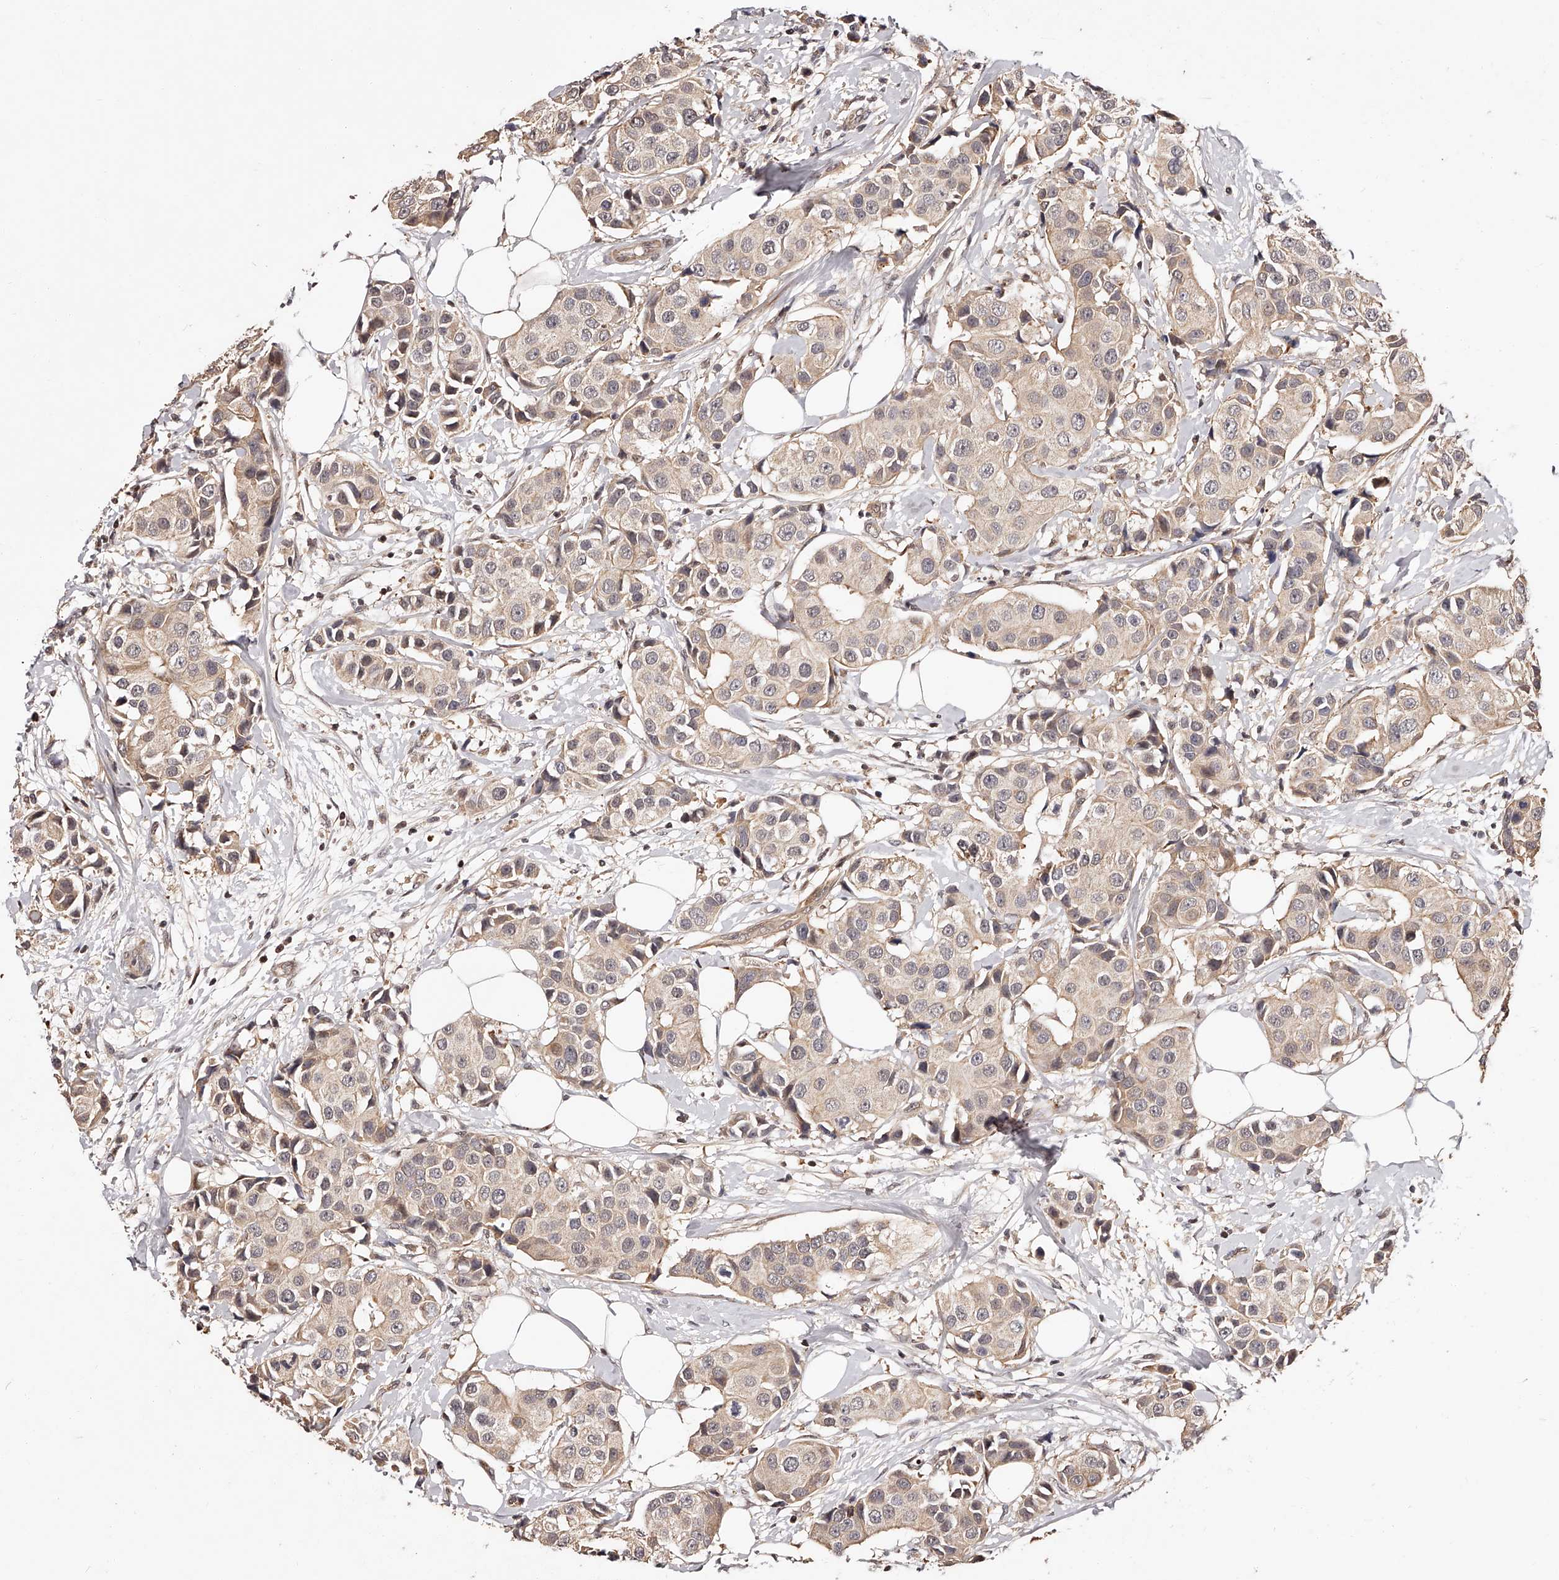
{"staining": {"intensity": "weak", "quantity": "25%-75%", "location": "cytoplasmic/membranous"}, "tissue": "breast cancer", "cell_type": "Tumor cells", "image_type": "cancer", "snomed": [{"axis": "morphology", "description": "Normal tissue, NOS"}, {"axis": "morphology", "description": "Duct carcinoma"}, {"axis": "topography", "description": "Breast"}], "caption": "Breast cancer (invasive ductal carcinoma) stained for a protein (brown) demonstrates weak cytoplasmic/membranous positive positivity in approximately 25%-75% of tumor cells.", "gene": "CUL7", "patient": {"sex": "female", "age": 39}}